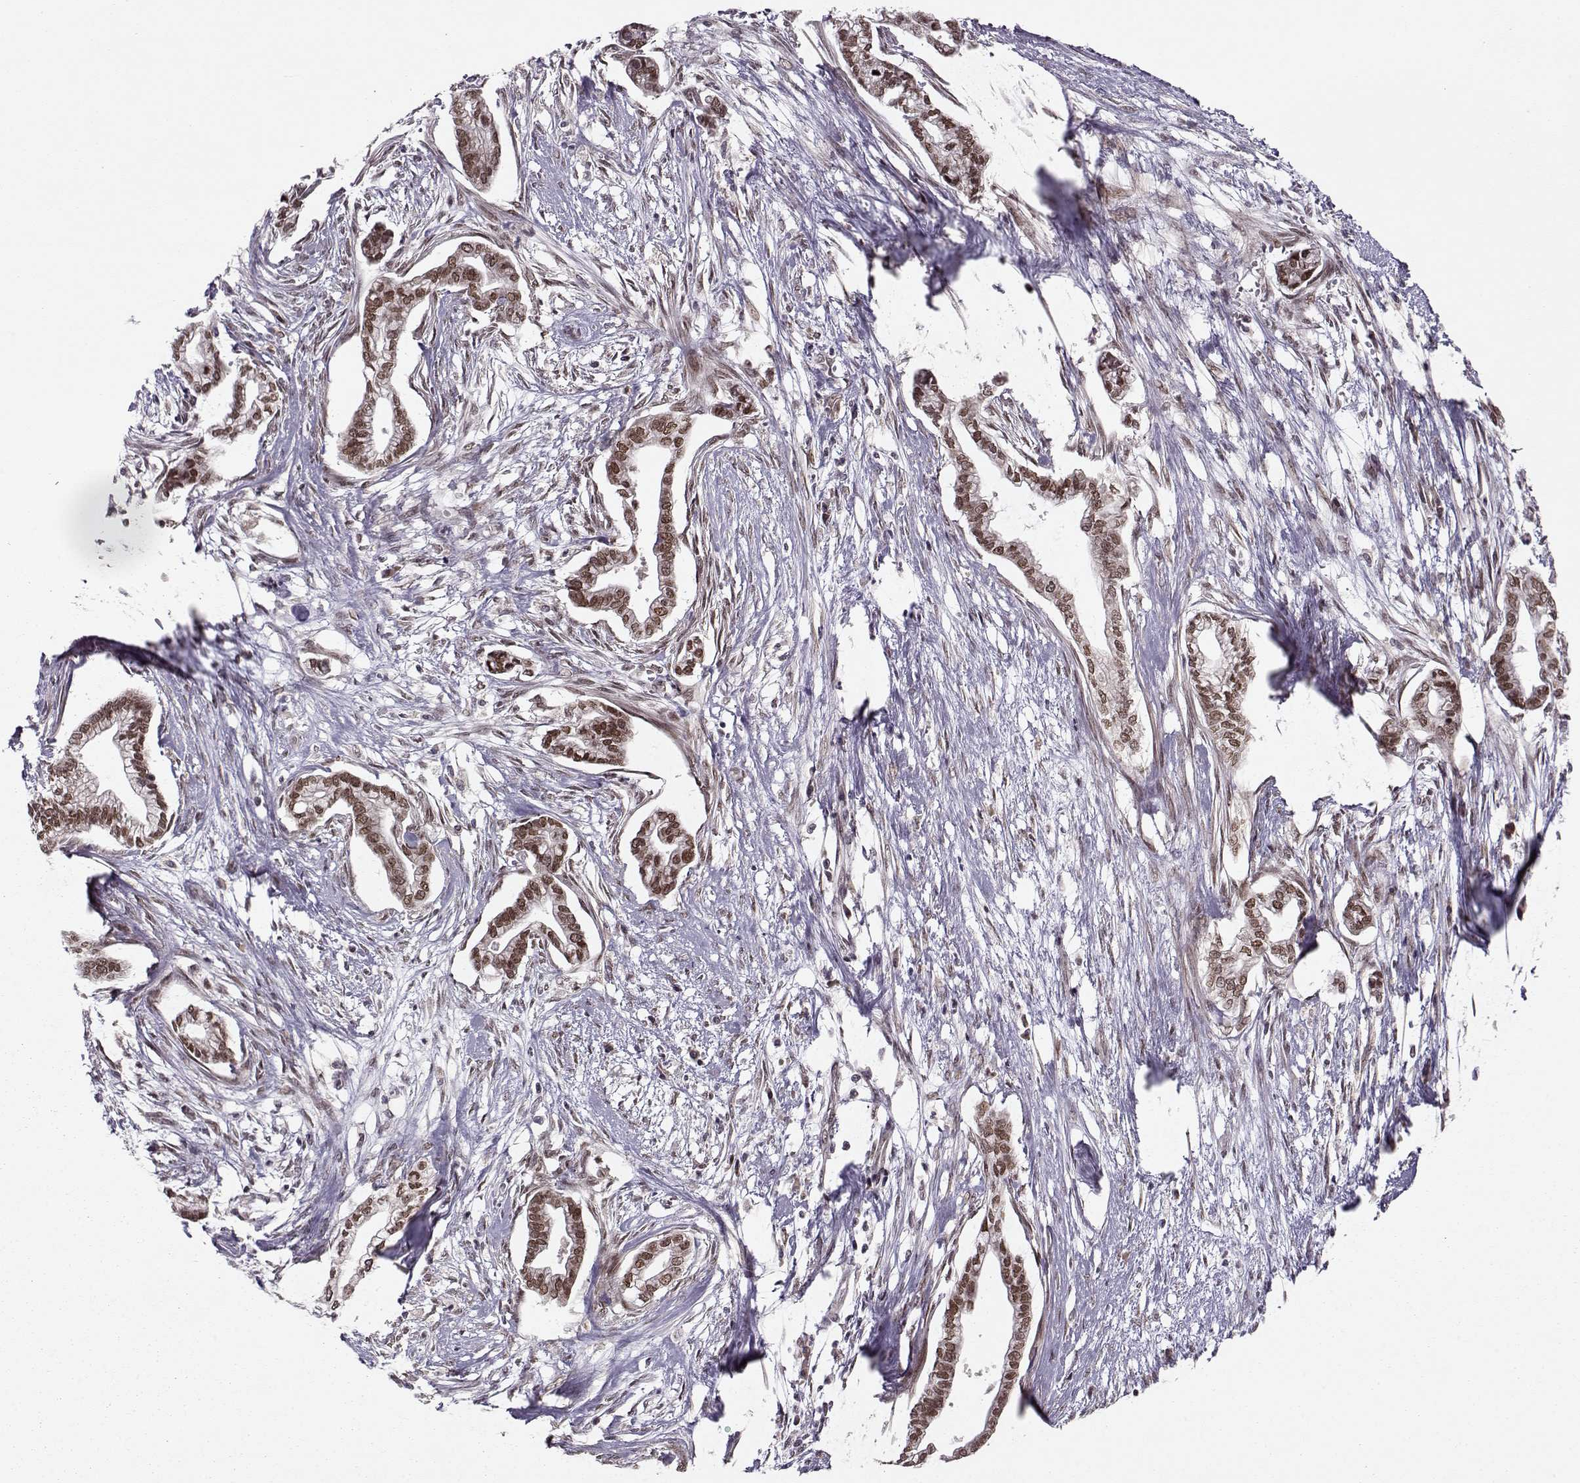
{"staining": {"intensity": "moderate", "quantity": ">75%", "location": "nuclear"}, "tissue": "cervical cancer", "cell_type": "Tumor cells", "image_type": "cancer", "snomed": [{"axis": "morphology", "description": "Adenocarcinoma, NOS"}, {"axis": "topography", "description": "Cervix"}], "caption": "Cervical adenocarcinoma stained with IHC shows moderate nuclear positivity in about >75% of tumor cells. (brown staining indicates protein expression, while blue staining denotes nuclei).", "gene": "RAI1", "patient": {"sex": "female", "age": 62}}